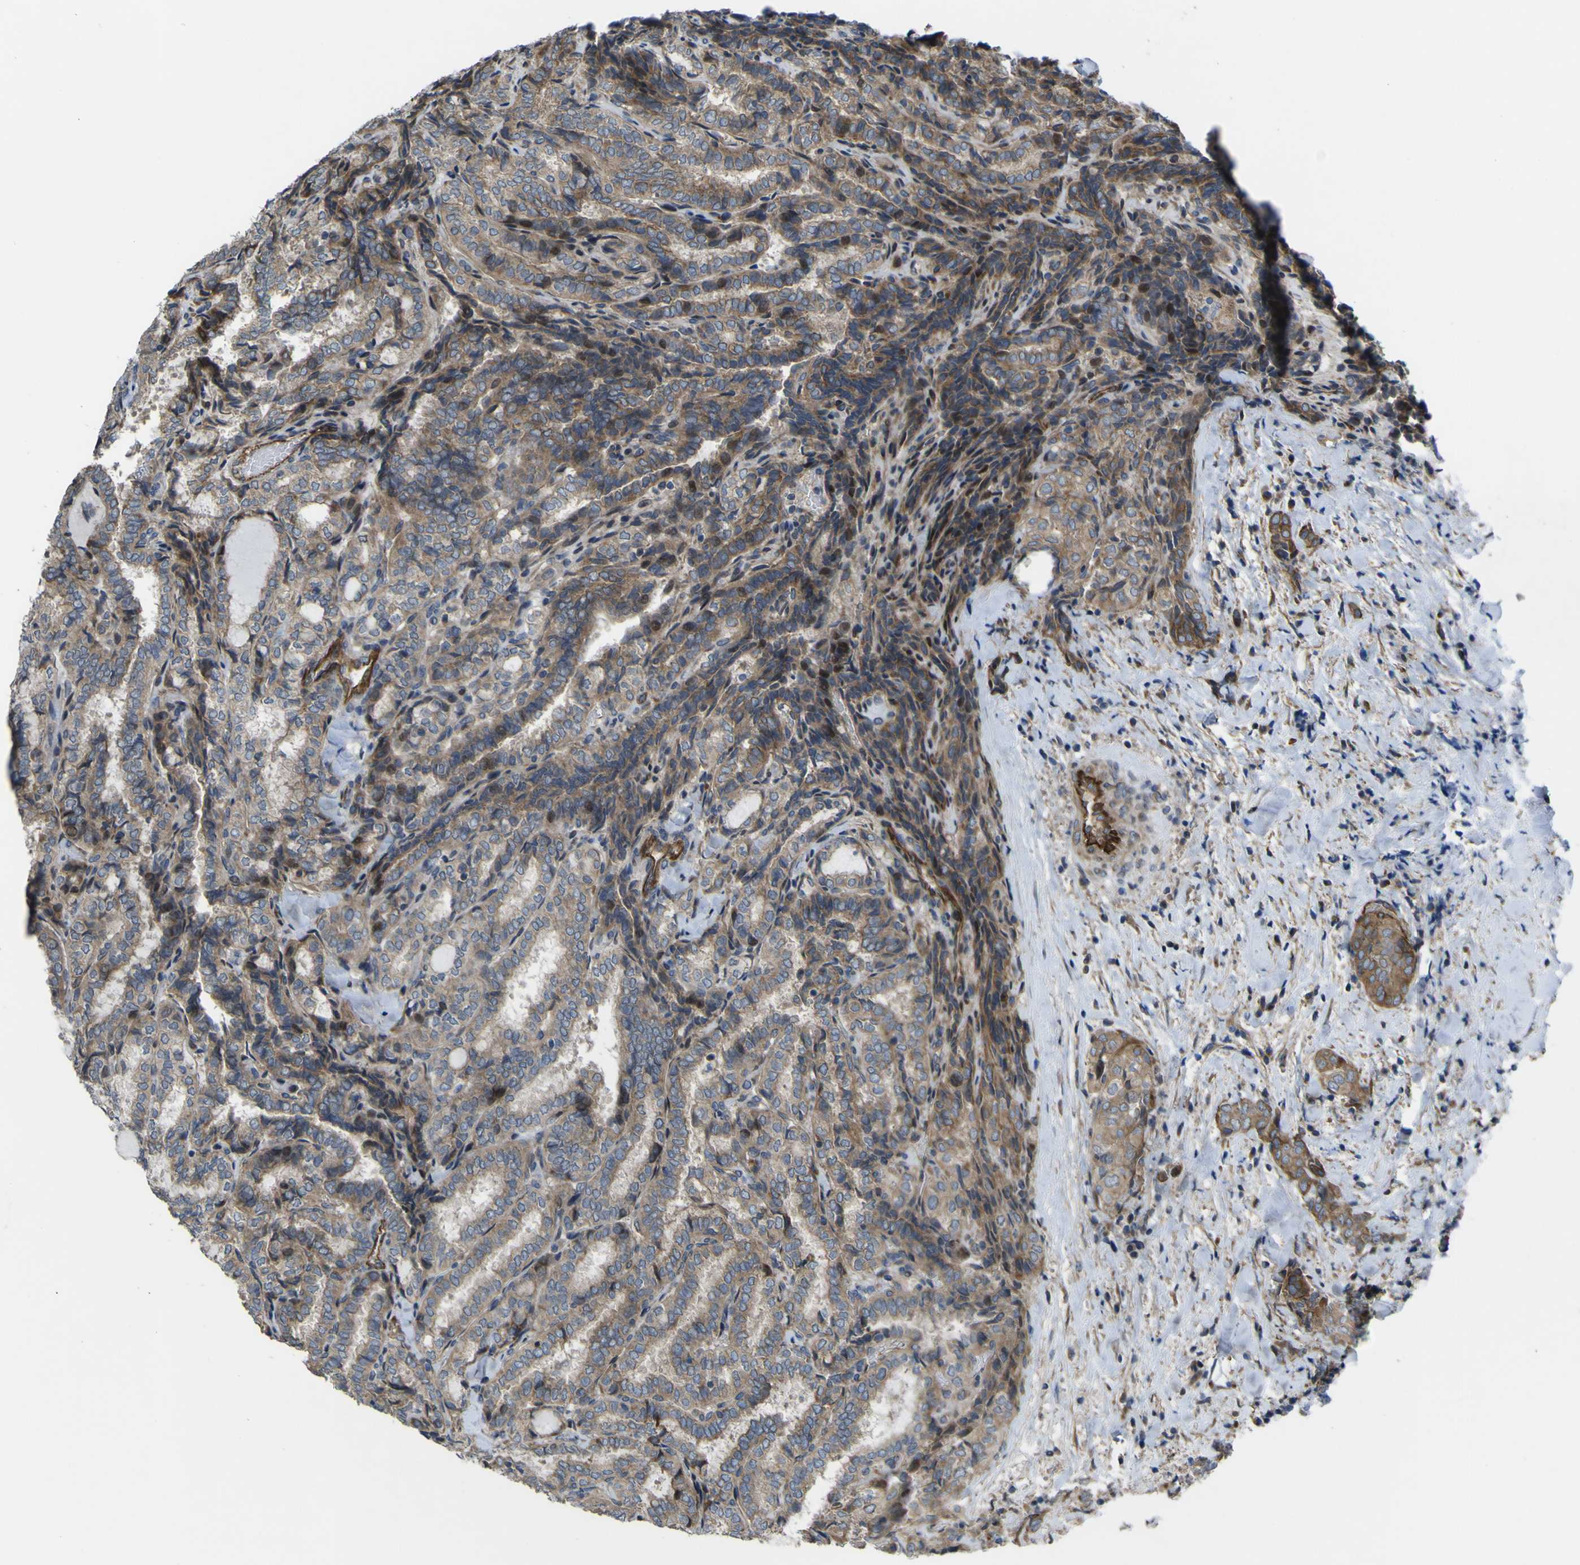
{"staining": {"intensity": "weak", "quantity": ">75%", "location": "cytoplasmic/membranous"}, "tissue": "thyroid cancer", "cell_type": "Tumor cells", "image_type": "cancer", "snomed": [{"axis": "morphology", "description": "Normal tissue, NOS"}, {"axis": "morphology", "description": "Papillary adenocarcinoma, NOS"}, {"axis": "topography", "description": "Thyroid gland"}], "caption": "IHC histopathology image of thyroid cancer (papillary adenocarcinoma) stained for a protein (brown), which exhibits low levels of weak cytoplasmic/membranous staining in about >75% of tumor cells.", "gene": "FBXO30", "patient": {"sex": "female", "age": 30}}